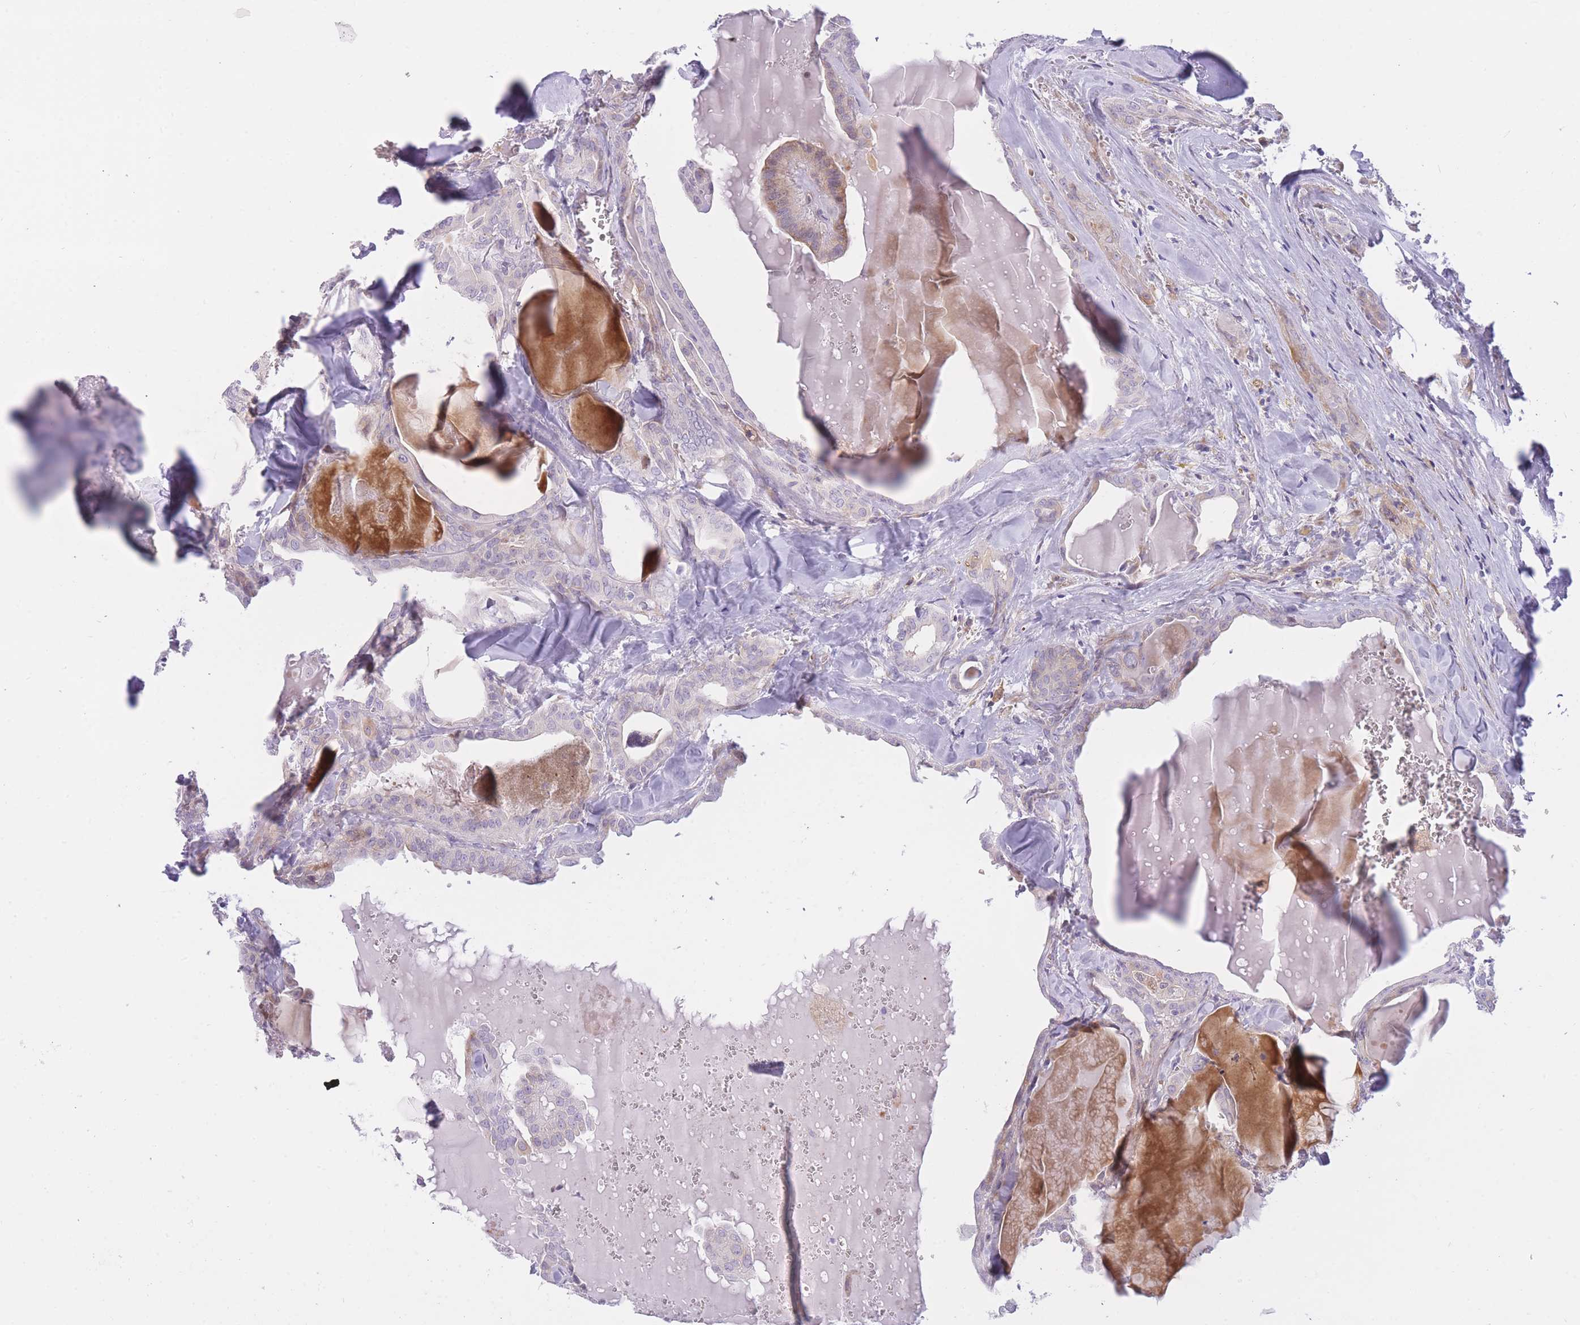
{"staining": {"intensity": "negative", "quantity": "none", "location": "none"}, "tissue": "thyroid cancer", "cell_type": "Tumor cells", "image_type": "cancer", "snomed": [{"axis": "morphology", "description": "Papillary adenocarcinoma, NOS"}, {"axis": "topography", "description": "Thyroid gland"}], "caption": "Tumor cells are negative for brown protein staining in thyroid papillary adenocarcinoma.", "gene": "IMPG1", "patient": {"sex": "male", "age": 52}}